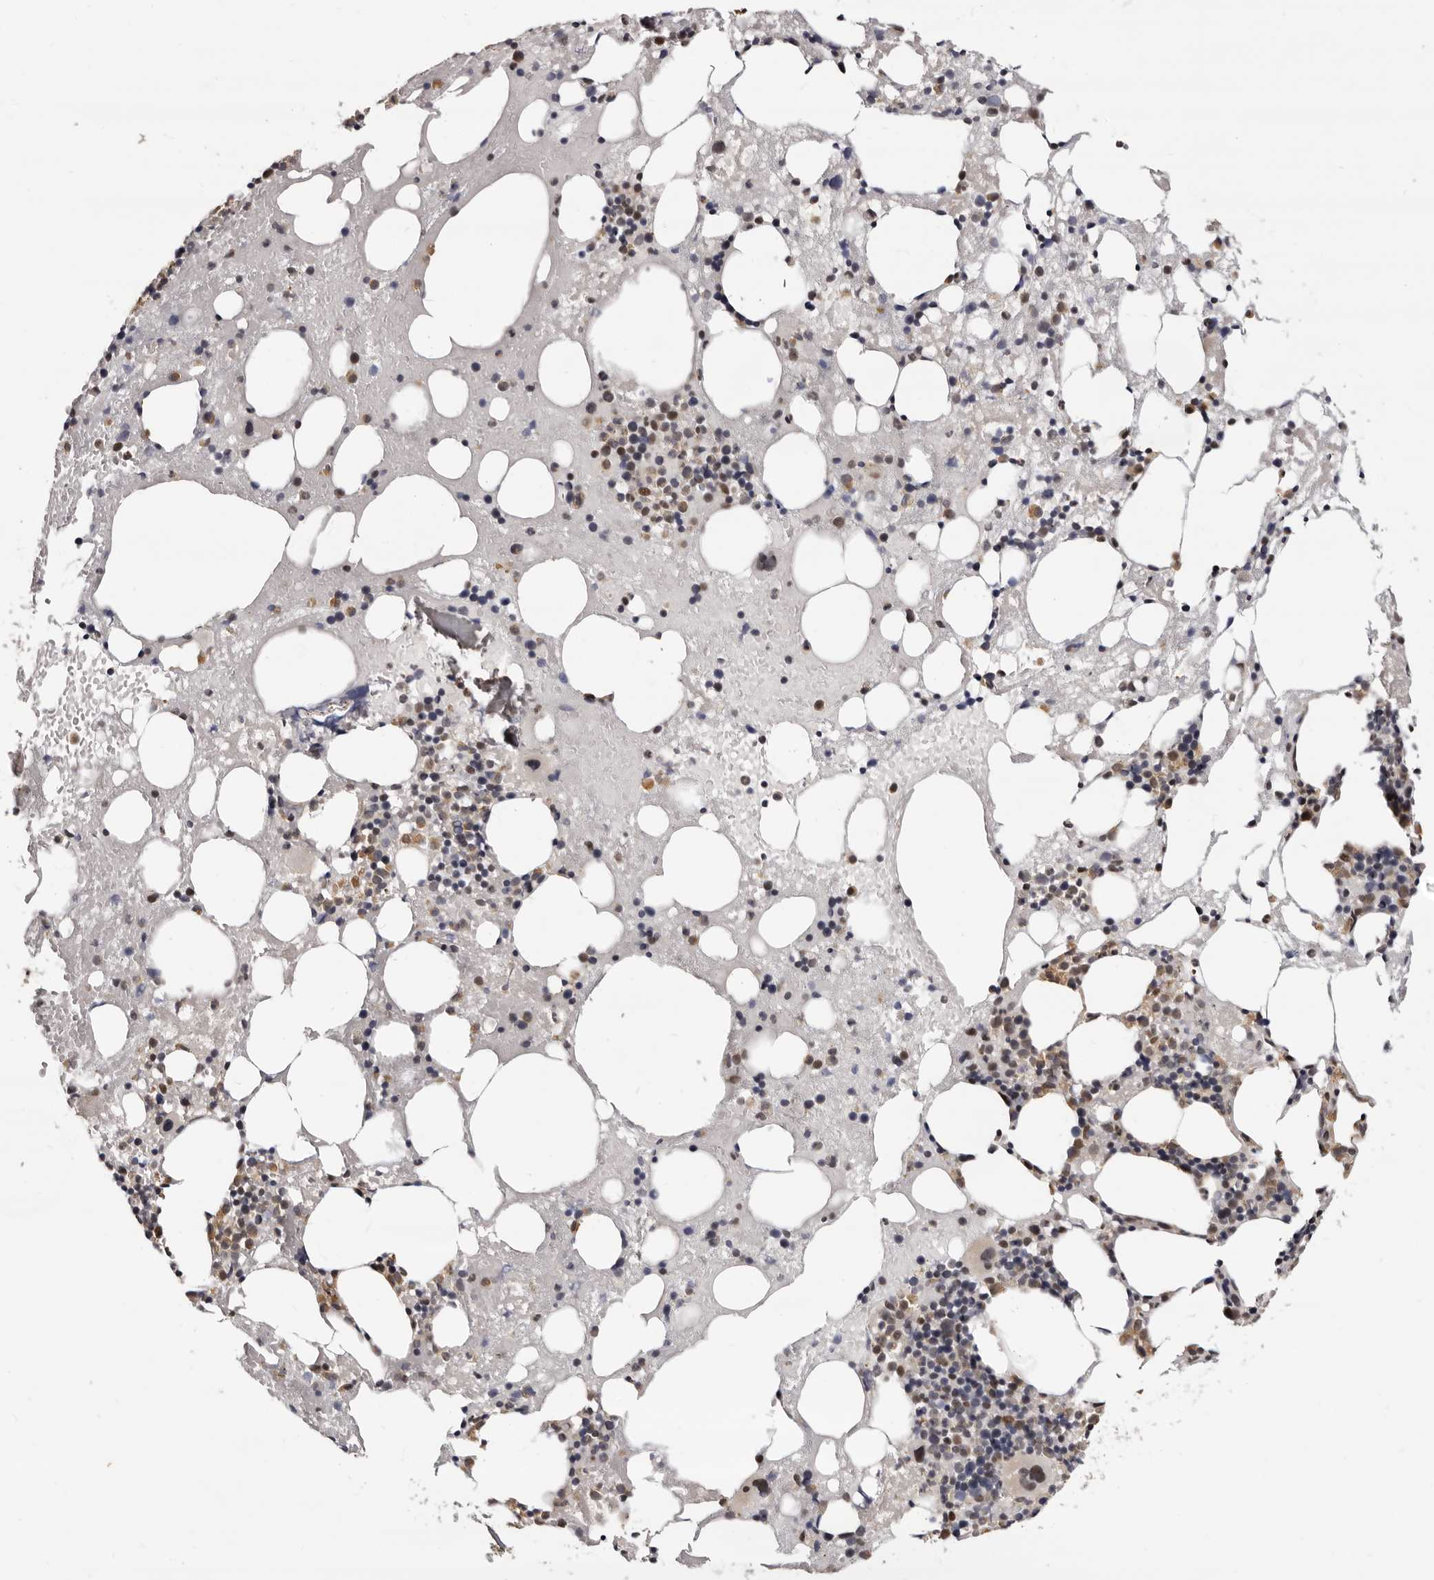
{"staining": {"intensity": "moderate", "quantity": "<25%", "location": "cytoplasmic/membranous,nuclear"}, "tissue": "bone marrow", "cell_type": "Hematopoietic cells", "image_type": "normal", "snomed": [{"axis": "morphology", "description": "Normal tissue, NOS"}, {"axis": "topography", "description": "Bone marrow"}], "caption": "This image demonstrates IHC staining of benign human bone marrow, with low moderate cytoplasmic/membranous,nuclear staining in approximately <25% of hematopoietic cells.", "gene": "ZNF326", "patient": {"sex": "male", "age": 48}}